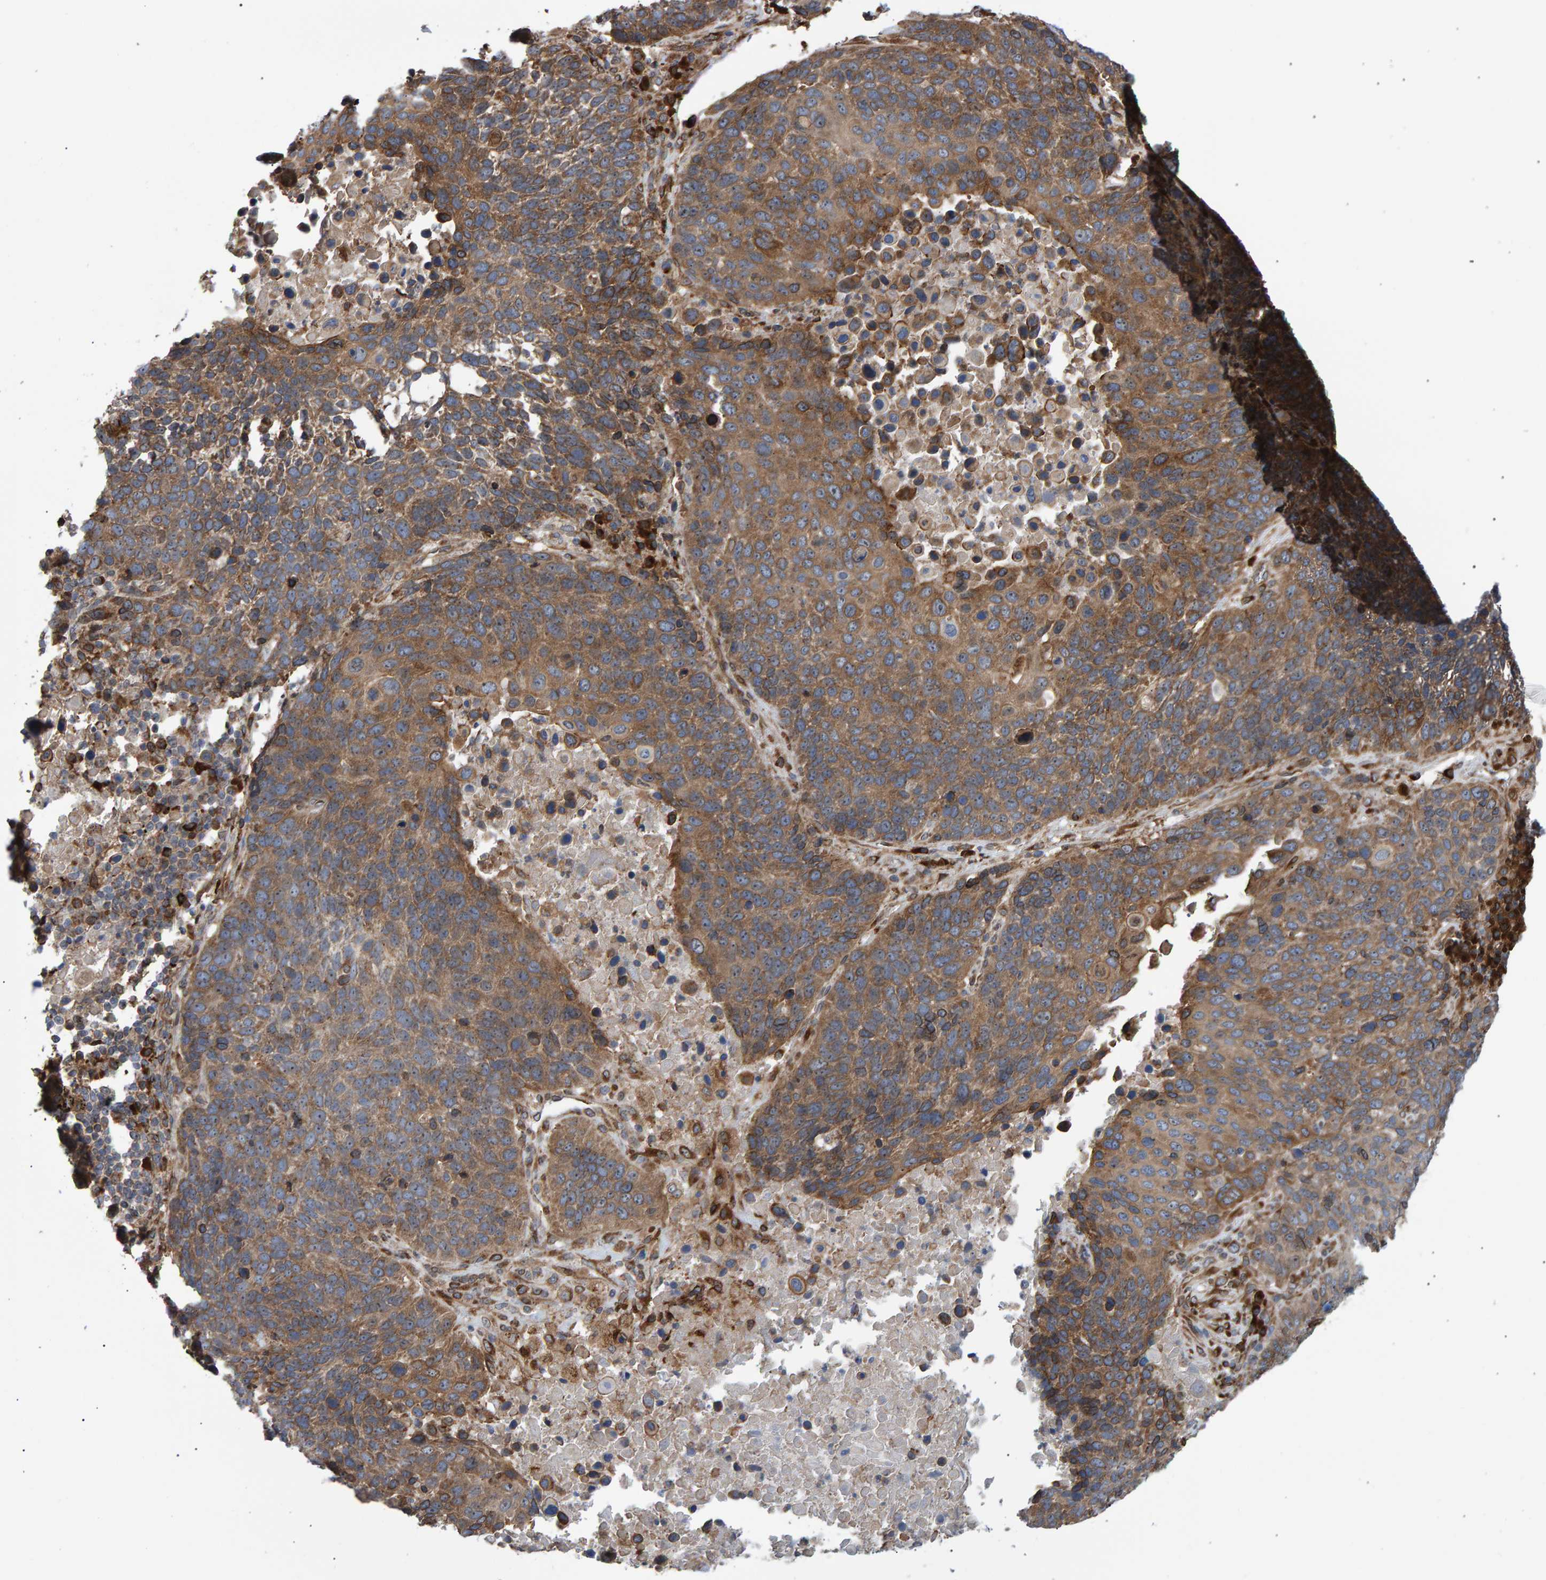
{"staining": {"intensity": "moderate", "quantity": "25%-75%", "location": "cytoplasmic/membranous"}, "tissue": "lung cancer", "cell_type": "Tumor cells", "image_type": "cancer", "snomed": [{"axis": "morphology", "description": "Squamous cell carcinoma, NOS"}, {"axis": "topography", "description": "Lung"}], "caption": "A brown stain highlights moderate cytoplasmic/membranous expression of a protein in lung cancer tumor cells.", "gene": "FAM117A", "patient": {"sex": "male", "age": 66}}